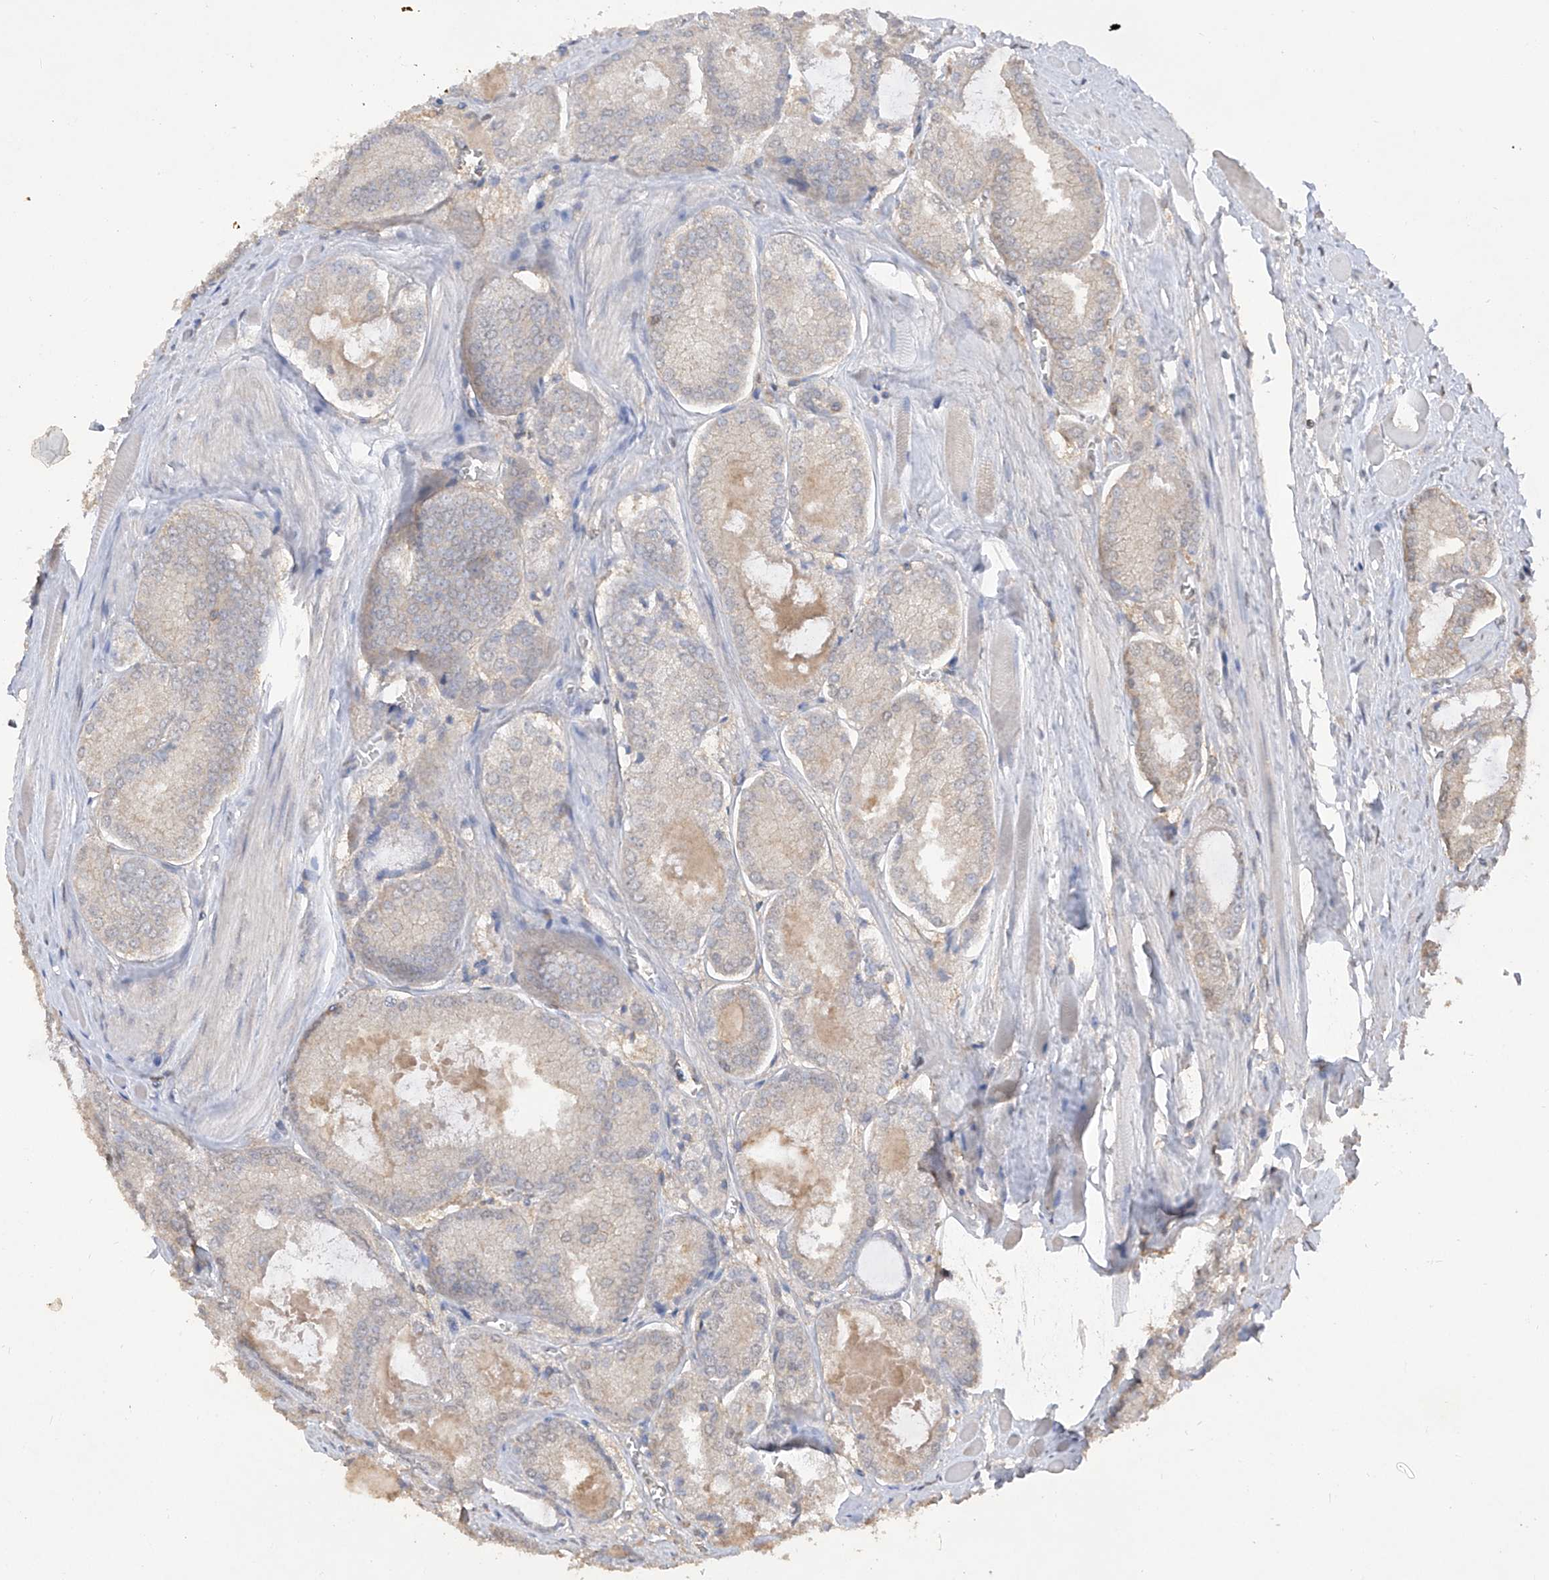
{"staining": {"intensity": "weak", "quantity": "<25%", "location": "cytoplasmic/membranous"}, "tissue": "prostate cancer", "cell_type": "Tumor cells", "image_type": "cancer", "snomed": [{"axis": "morphology", "description": "Adenocarcinoma, Low grade"}, {"axis": "topography", "description": "Prostate"}], "caption": "Immunohistochemical staining of human prostate low-grade adenocarcinoma reveals no significant positivity in tumor cells.", "gene": "HAS3", "patient": {"sex": "male", "age": 67}}